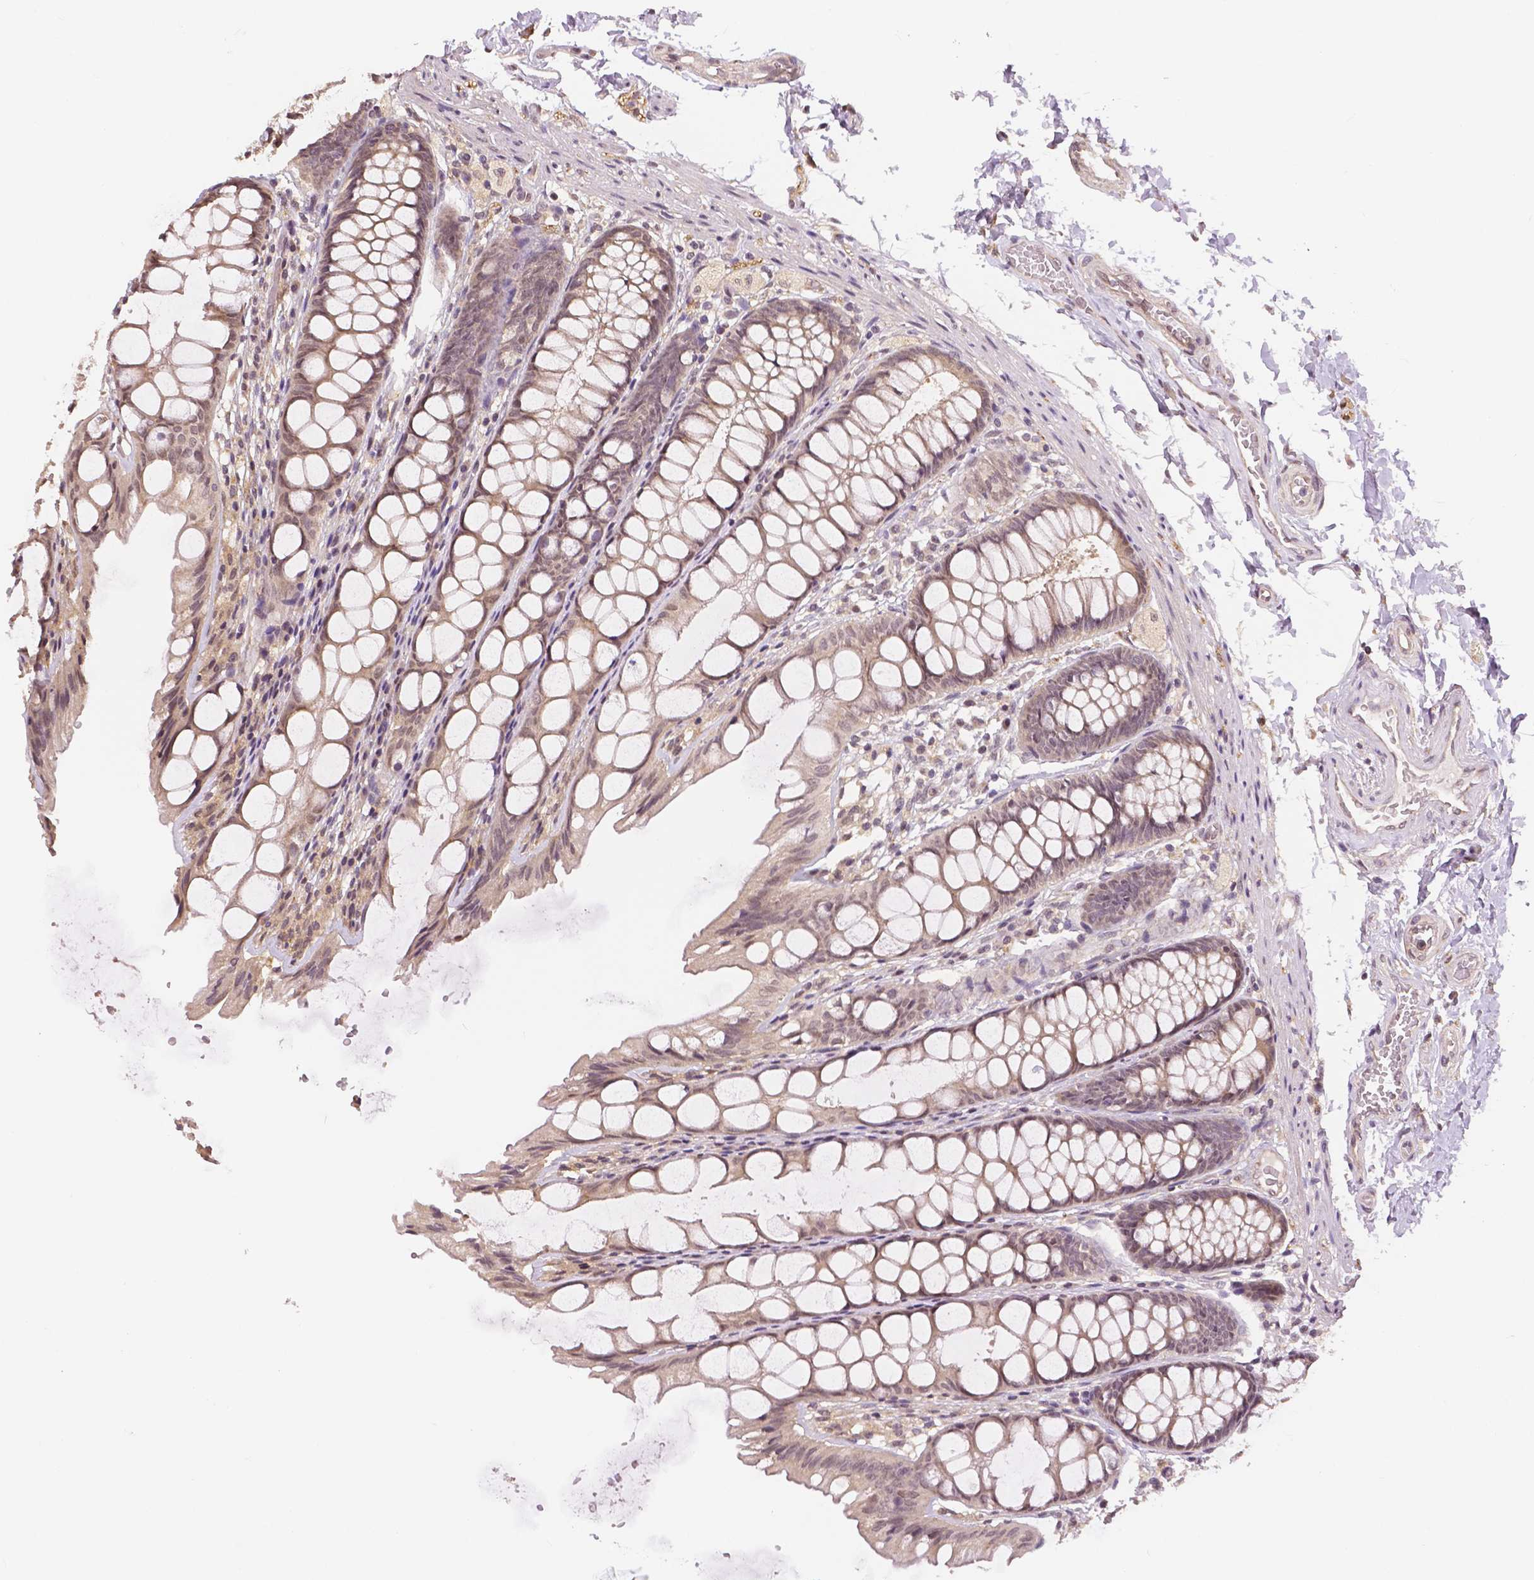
{"staining": {"intensity": "weak", "quantity": "<25%", "location": "cytoplasmic/membranous"}, "tissue": "colon", "cell_type": "Endothelial cells", "image_type": "normal", "snomed": [{"axis": "morphology", "description": "Normal tissue, NOS"}, {"axis": "topography", "description": "Colon"}], "caption": "Colon stained for a protein using immunohistochemistry demonstrates no staining endothelial cells.", "gene": "MAP1LC3B", "patient": {"sex": "male", "age": 47}}